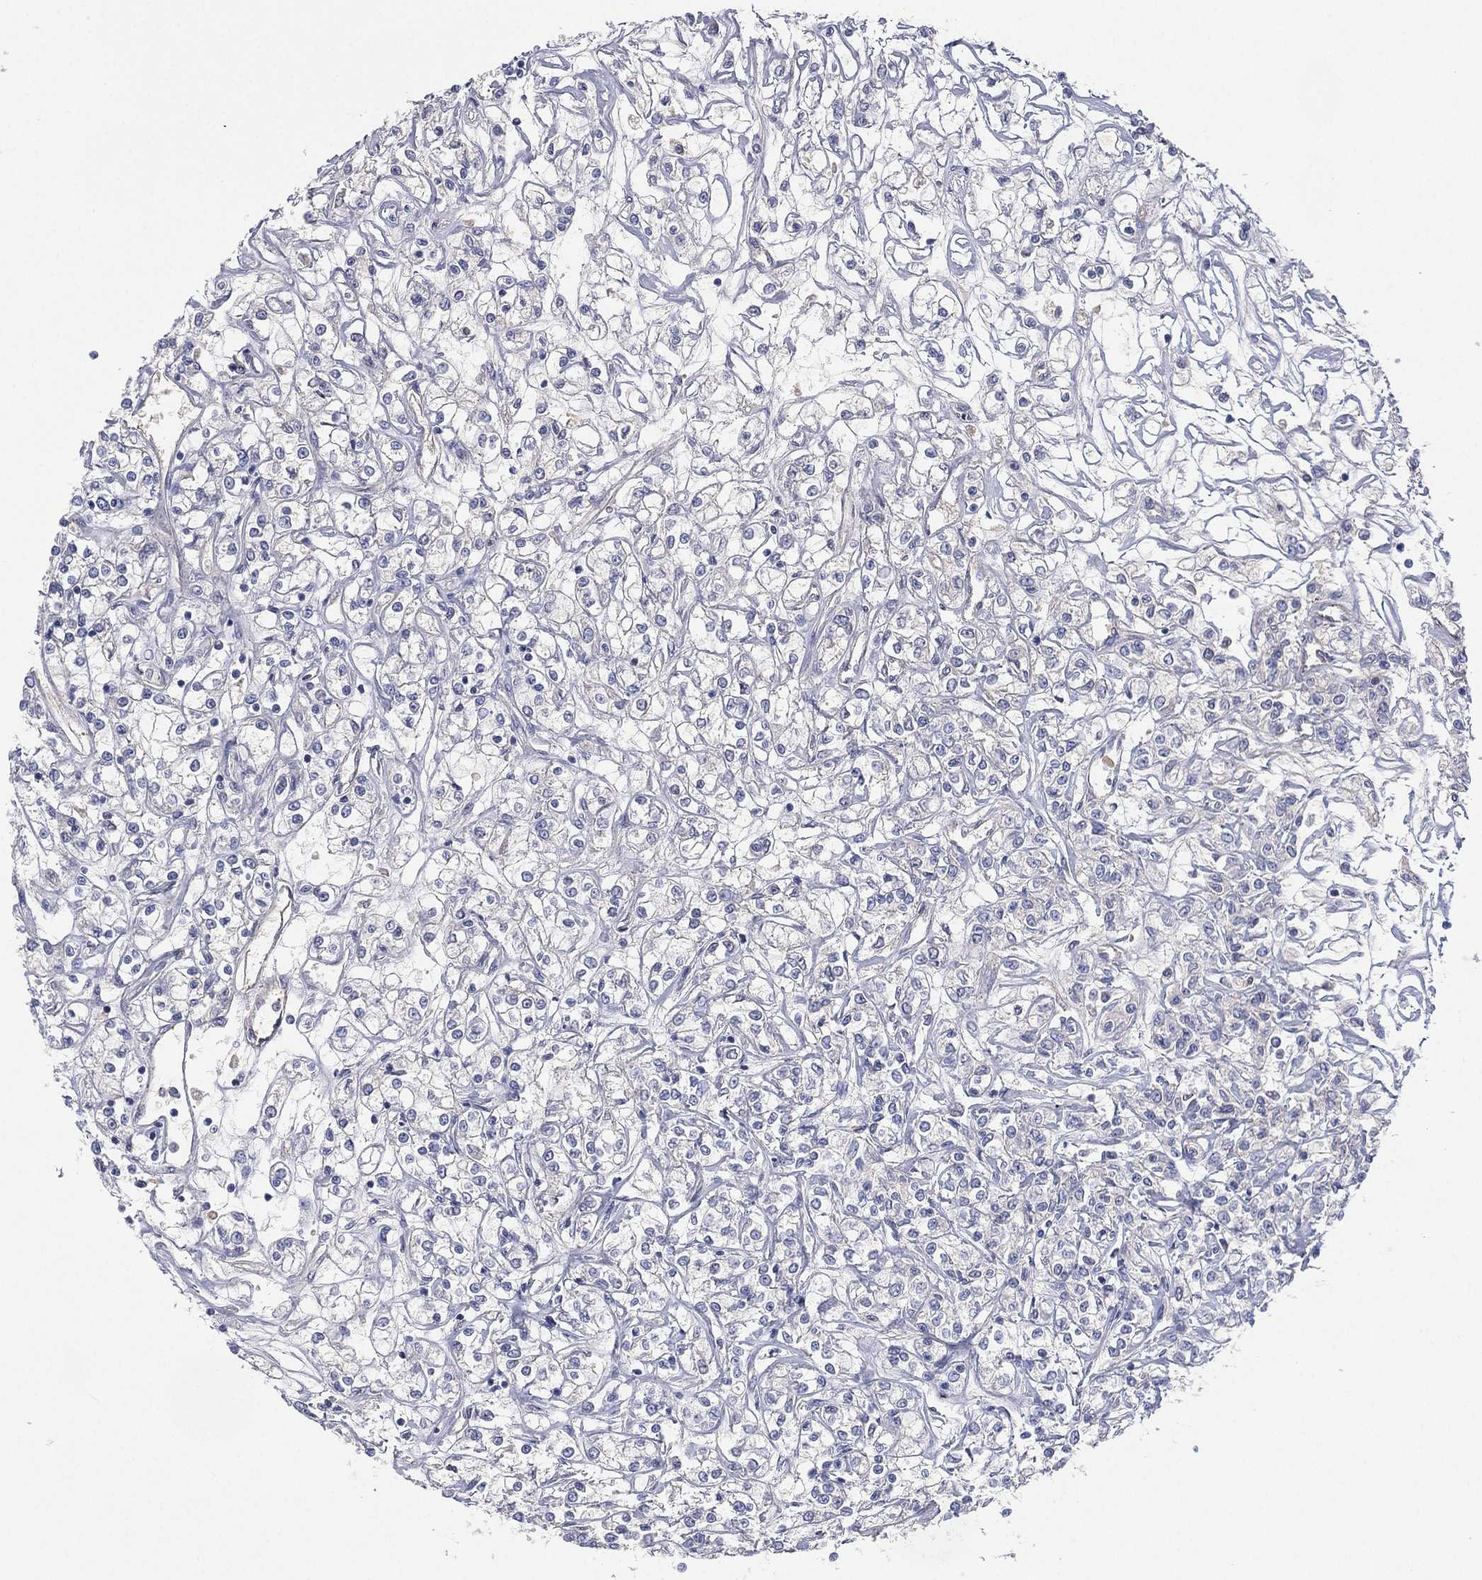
{"staining": {"intensity": "negative", "quantity": "none", "location": "none"}, "tissue": "renal cancer", "cell_type": "Tumor cells", "image_type": "cancer", "snomed": [{"axis": "morphology", "description": "Adenocarcinoma, NOS"}, {"axis": "topography", "description": "Kidney"}], "caption": "Human renal adenocarcinoma stained for a protein using IHC displays no staining in tumor cells.", "gene": "CYP2D6", "patient": {"sex": "female", "age": 59}}